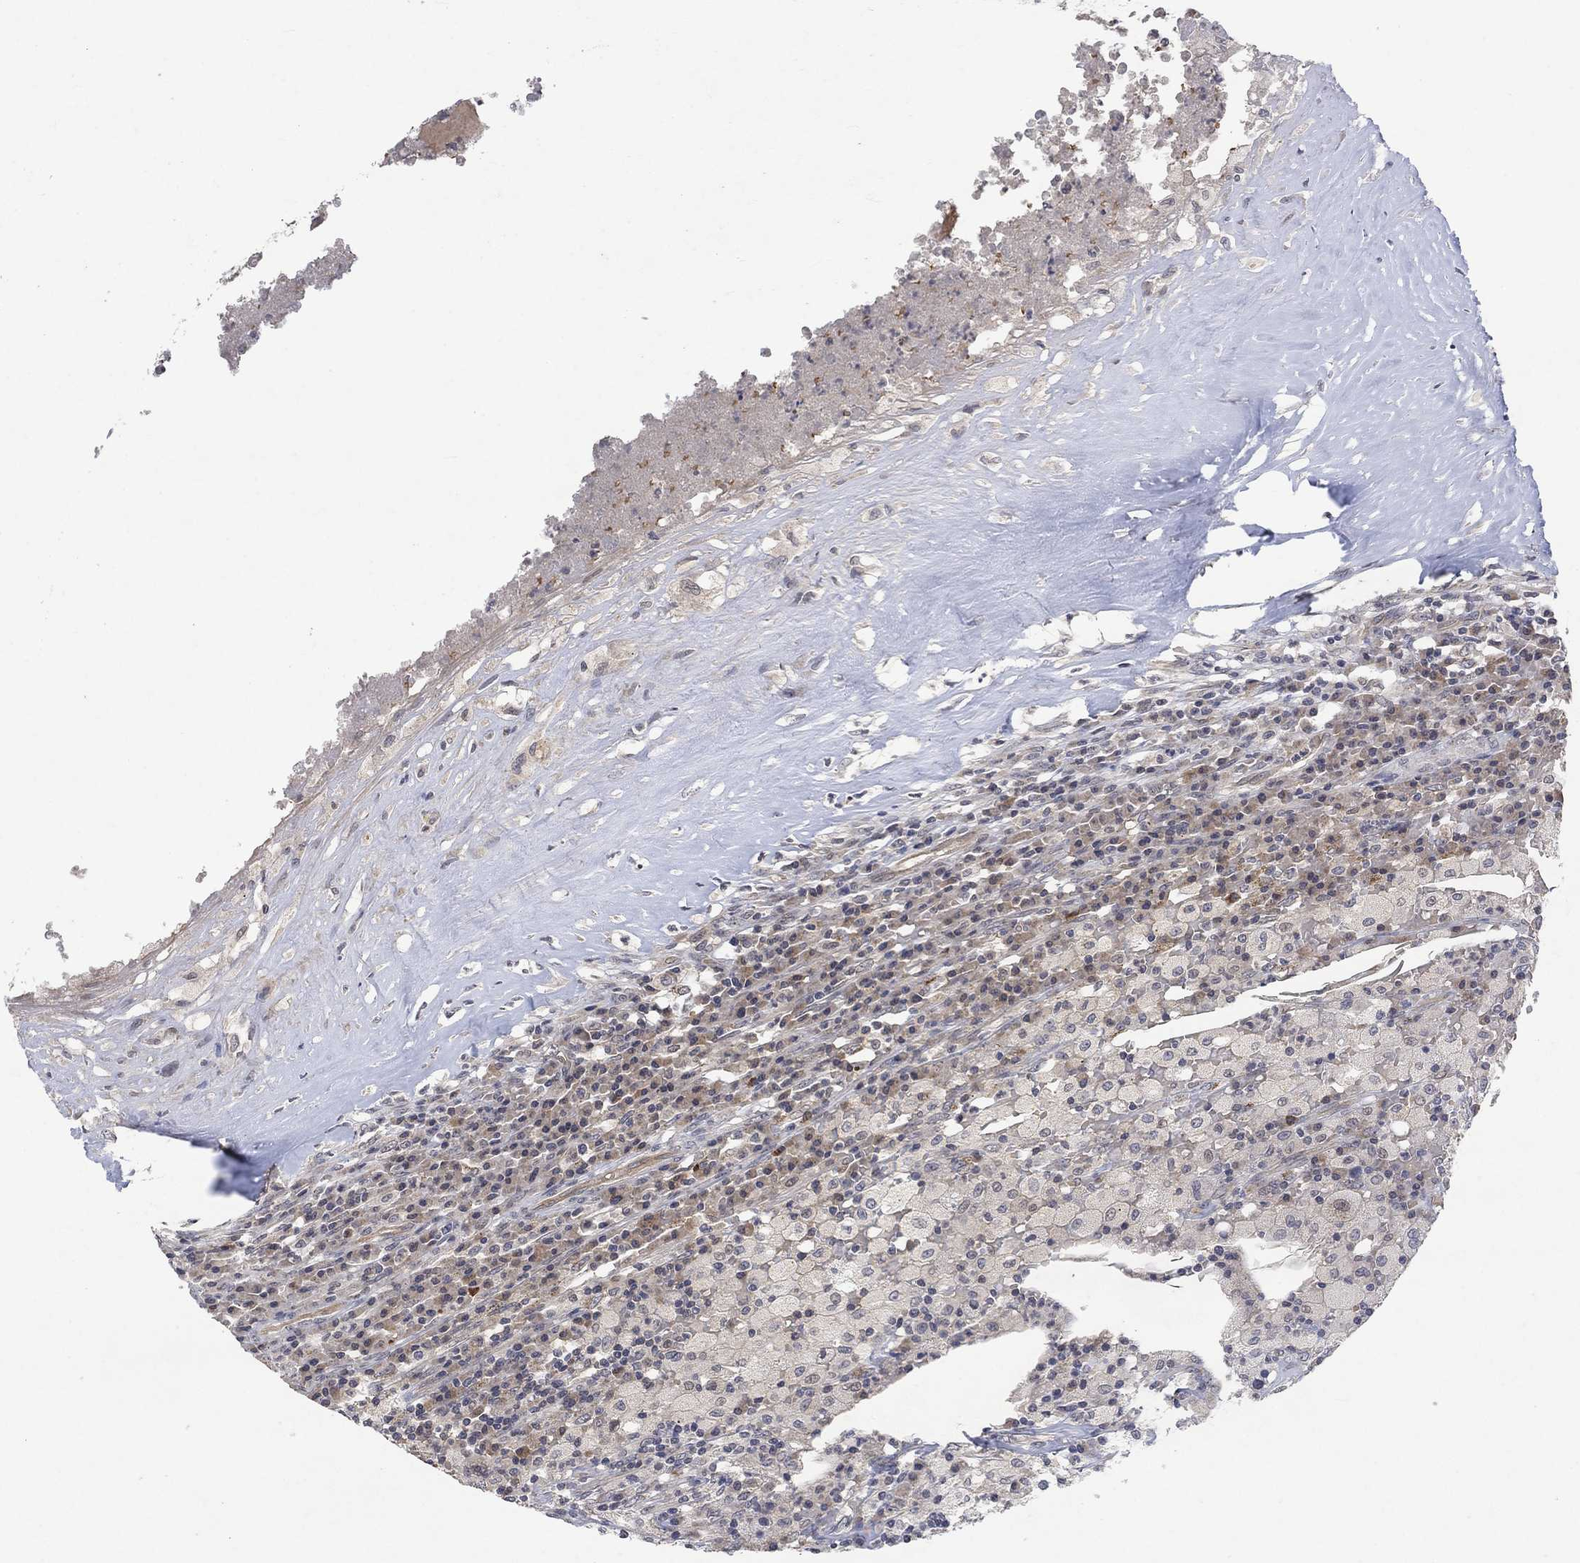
{"staining": {"intensity": "negative", "quantity": "none", "location": "none"}, "tissue": "testis cancer", "cell_type": "Tumor cells", "image_type": "cancer", "snomed": [{"axis": "morphology", "description": "Necrosis, NOS"}, {"axis": "morphology", "description": "Carcinoma, Embryonal, NOS"}, {"axis": "topography", "description": "Testis"}], "caption": "Tumor cells show no significant protein staining in testis embryonal carcinoma. Brightfield microscopy of immunohistochemistry stained with DAB (brown) and hematoxylin (blue), captured at high magnification.", "gene": "GRIN2D", "patient": {"sex": "male", "age": 19}}